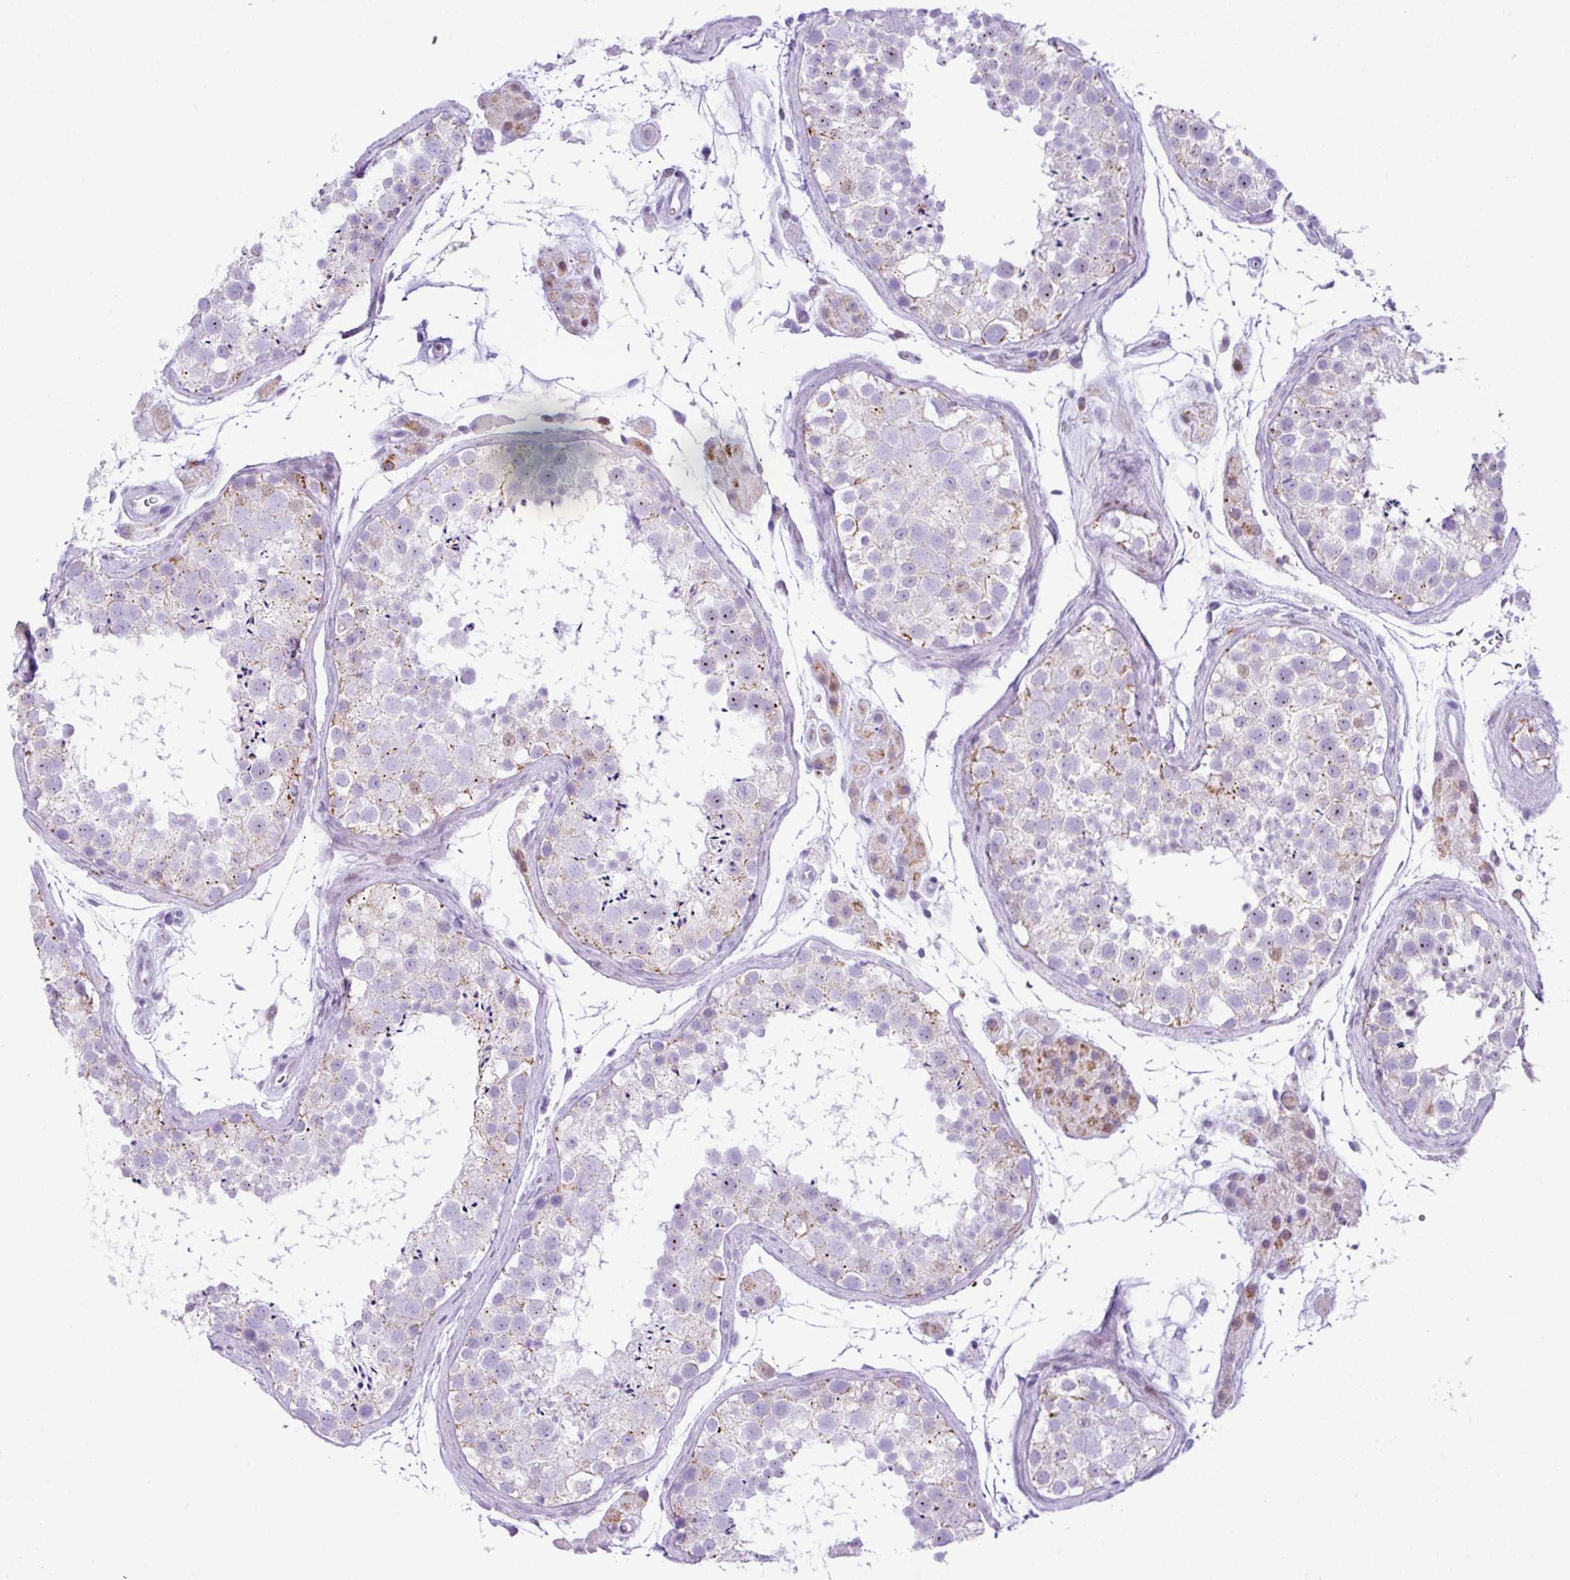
{"staining": {"intensity": "moderate", "quantity": "<25%", "location": "cytoplasmic/membranous"}, "tissue": "testis", "cell_type": "Cells in seminiferous ducts", "image_type": "normal", "snomed": [{"axis": "morphology", "description": "Normal tissue, NOS"}, {"axis": "topography", "description": "Testis"}], "caption": "Immunohistochemistry (IHC) histopathology image of benign testis stained for a protein (brown), which exhibits low levels of moderate cytoplasmic/membranous positivity in approximately <25% of cells in seminiferous ducts.", "gene": "RCAN2", "patient": {"sex": "male", "age": 41}}